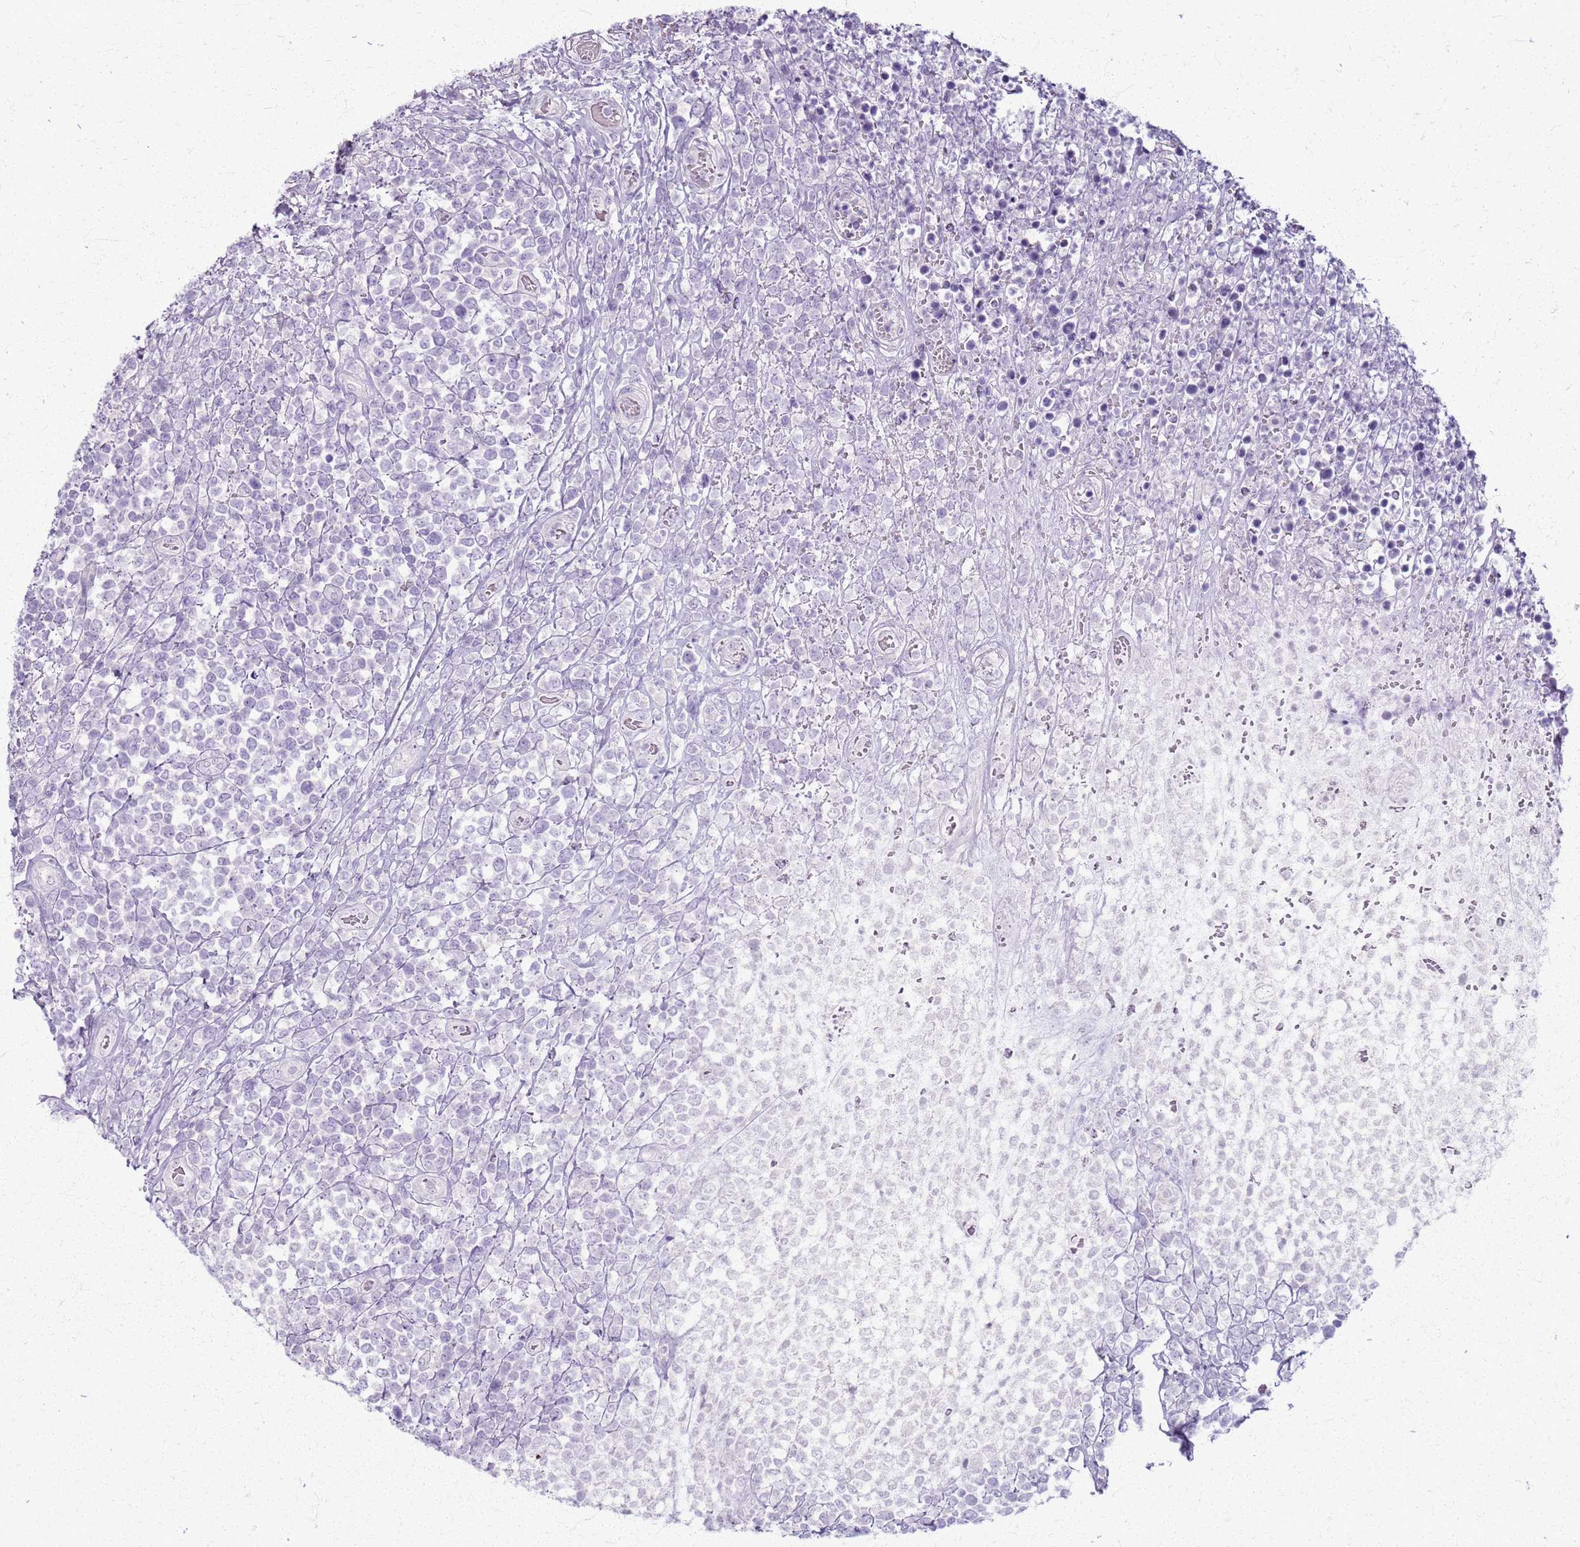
{"staining": {"intensity": "negative", "quantity": "none", "location": "none"}, "tissue": "lymphoma", "cell_type": "Tumor cells", "image_type": "cancer", "snomed": [{"axis": "morphology", "description": "Malignant lymphoma, non-Hodgkin's type, High grade"}, {"axis": "topography", "description": "Soft tissue"}], "caption": "The photomicrograph demonstrates no staining of tumor cells in lymphoma.", "gene": "CSRP3", "patient": {"sex": "female", "age": 56}}